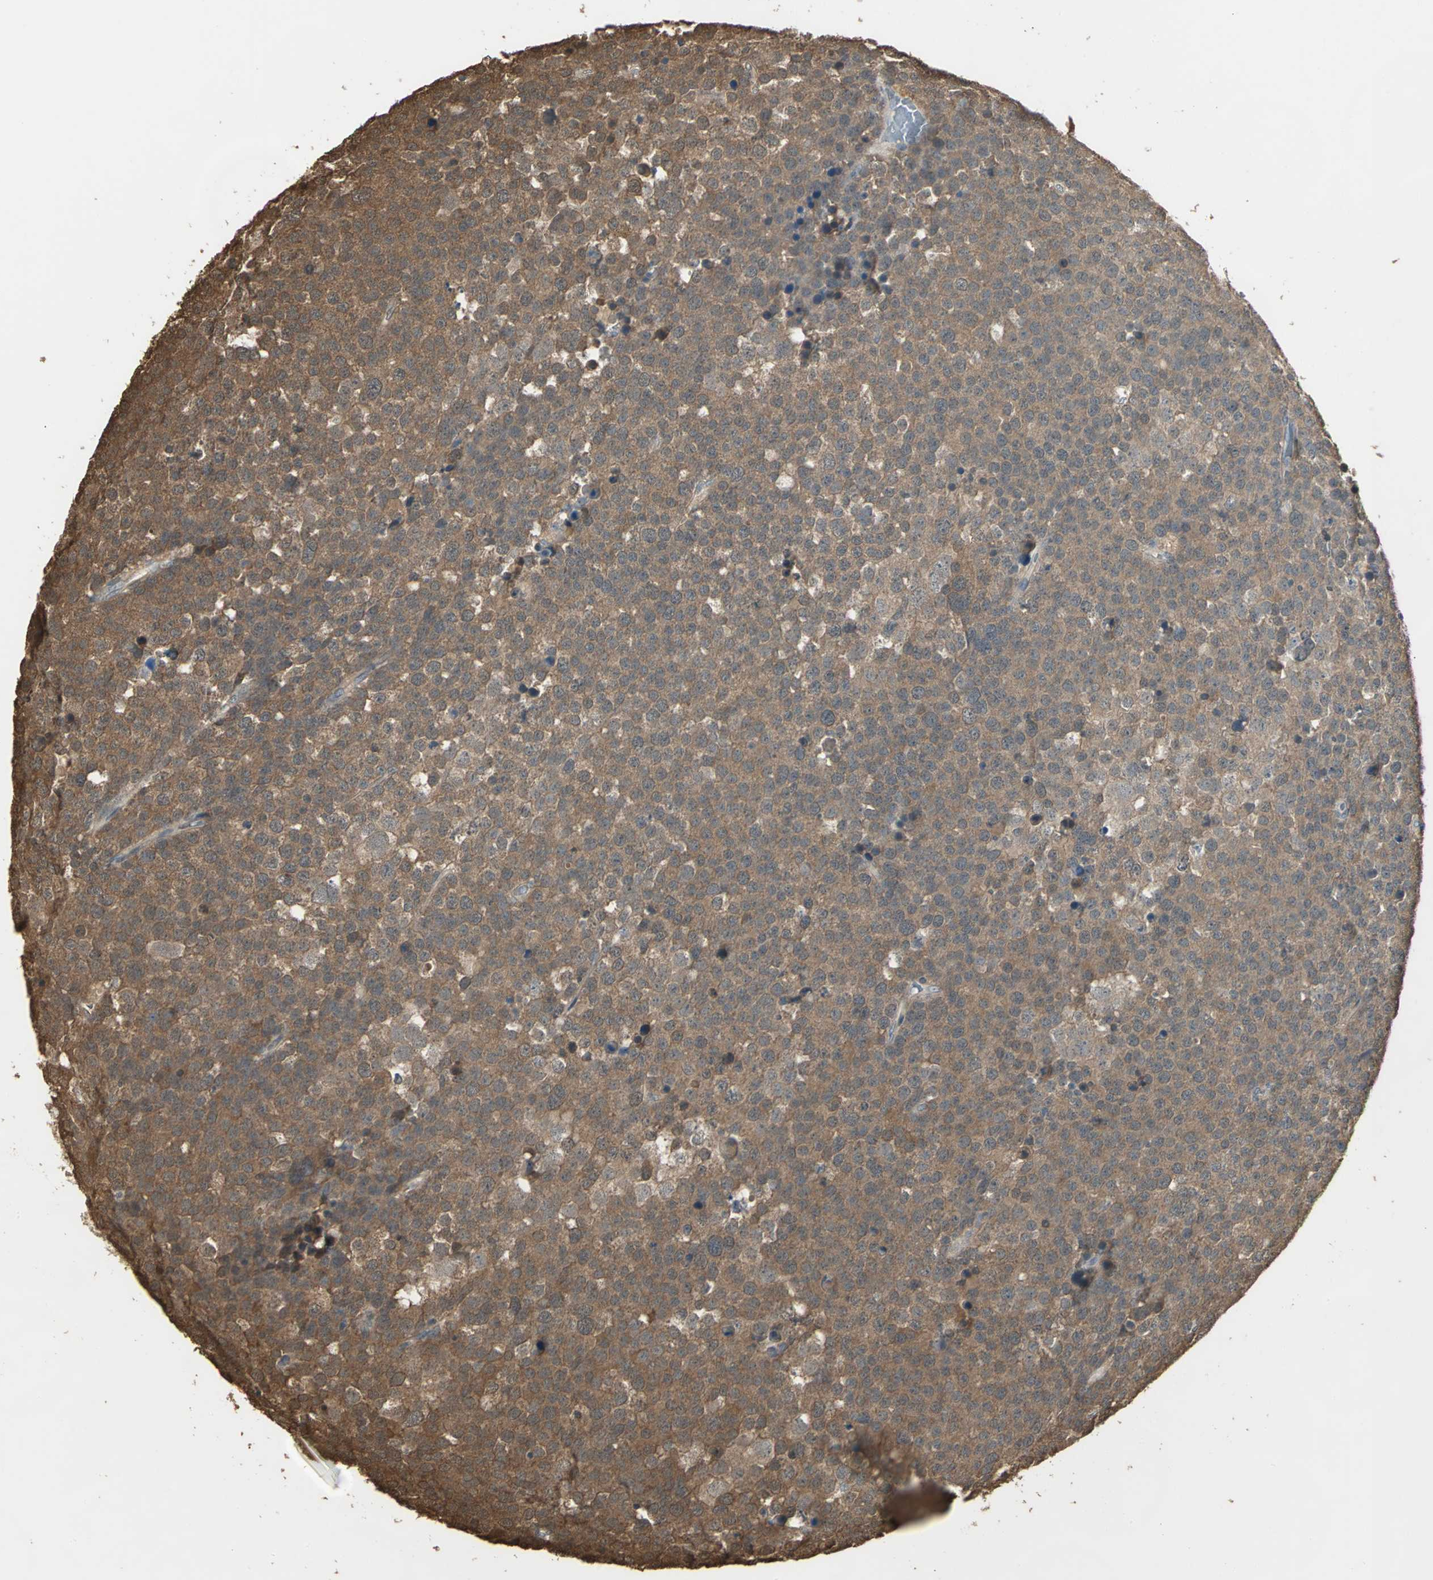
{"staining": {"intensity": "moderate", "quantity": ">75%", "location": "cytoplasmic/membranous"}, "tissue": "testis cancer", "cell_type": "Tumor cells", "image_type": "cancer", "snomed": [{"axis": "morphology", "description": "Seminoma, NOS"}, {"axis": "topography", "description": "Testis"}], "caption": "Seminoma (testis) stained with a brown dye exhibits moderate cytoplasmic/membranous positive expression in approximately >75% of tumor cells.", "gene": "PARK7", "patient": {"sex": "male", "age": 71}}